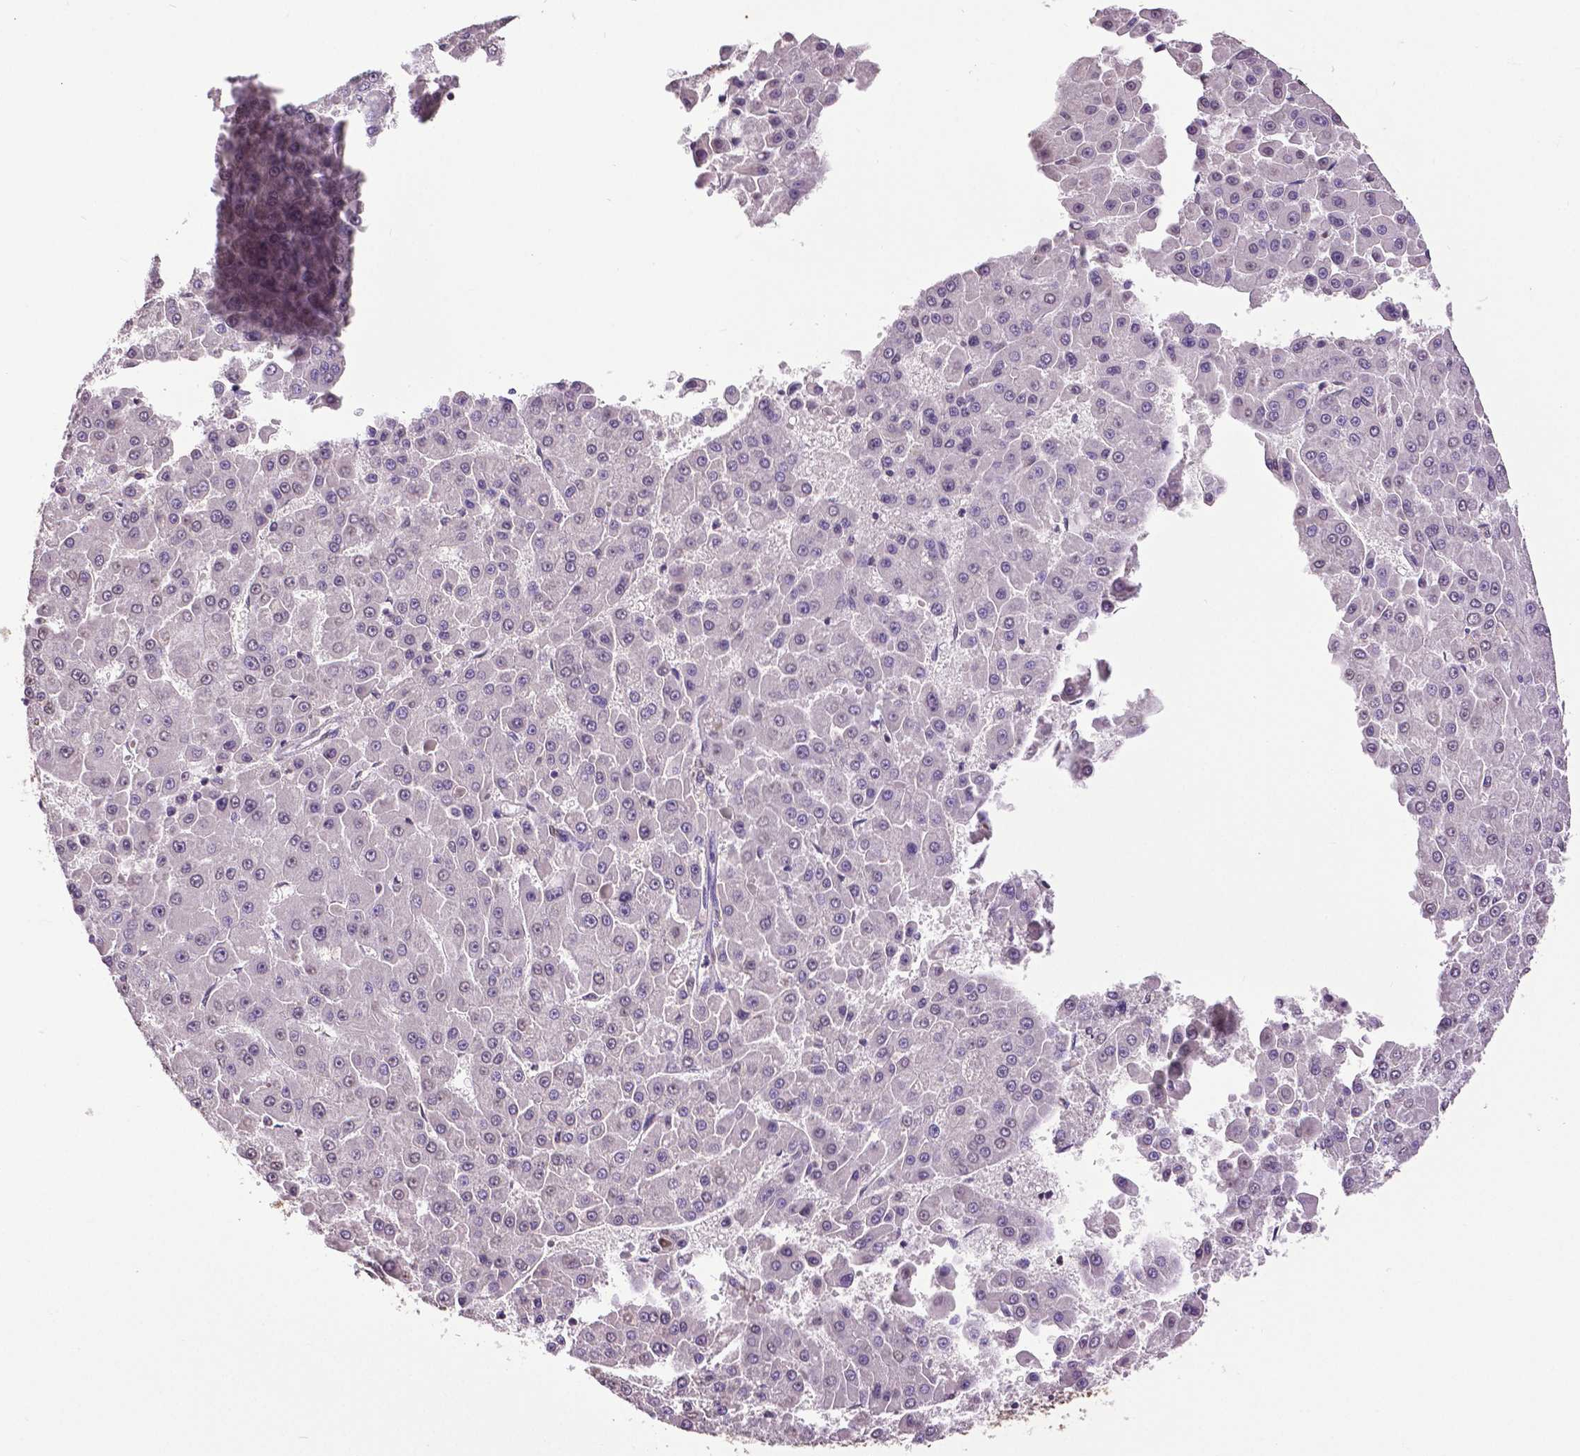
{"staining": {"intensity": "negative", "quantity": "none", "location": "none"}, "tissue": "liver cancer", "cell_type": "Tumor cells", "image_type": "cancer", "snomed": [{"axis": "morphology", "description": "Carcinoma, Hepatocellular, NOS"}, {"axis": "topography", "description": "Liver"}], "caption": "High magnification brightfield microscopy of liver cancer (hepatocellular carcinoma) stained with DAB (3,3'-diaminobenzidine) (brown) and counterstained with hematoxylin (blue): tumor cells show no significant positivity.", "gene": "RUNX3", "patient": {"sex": "male", "age": 78}}